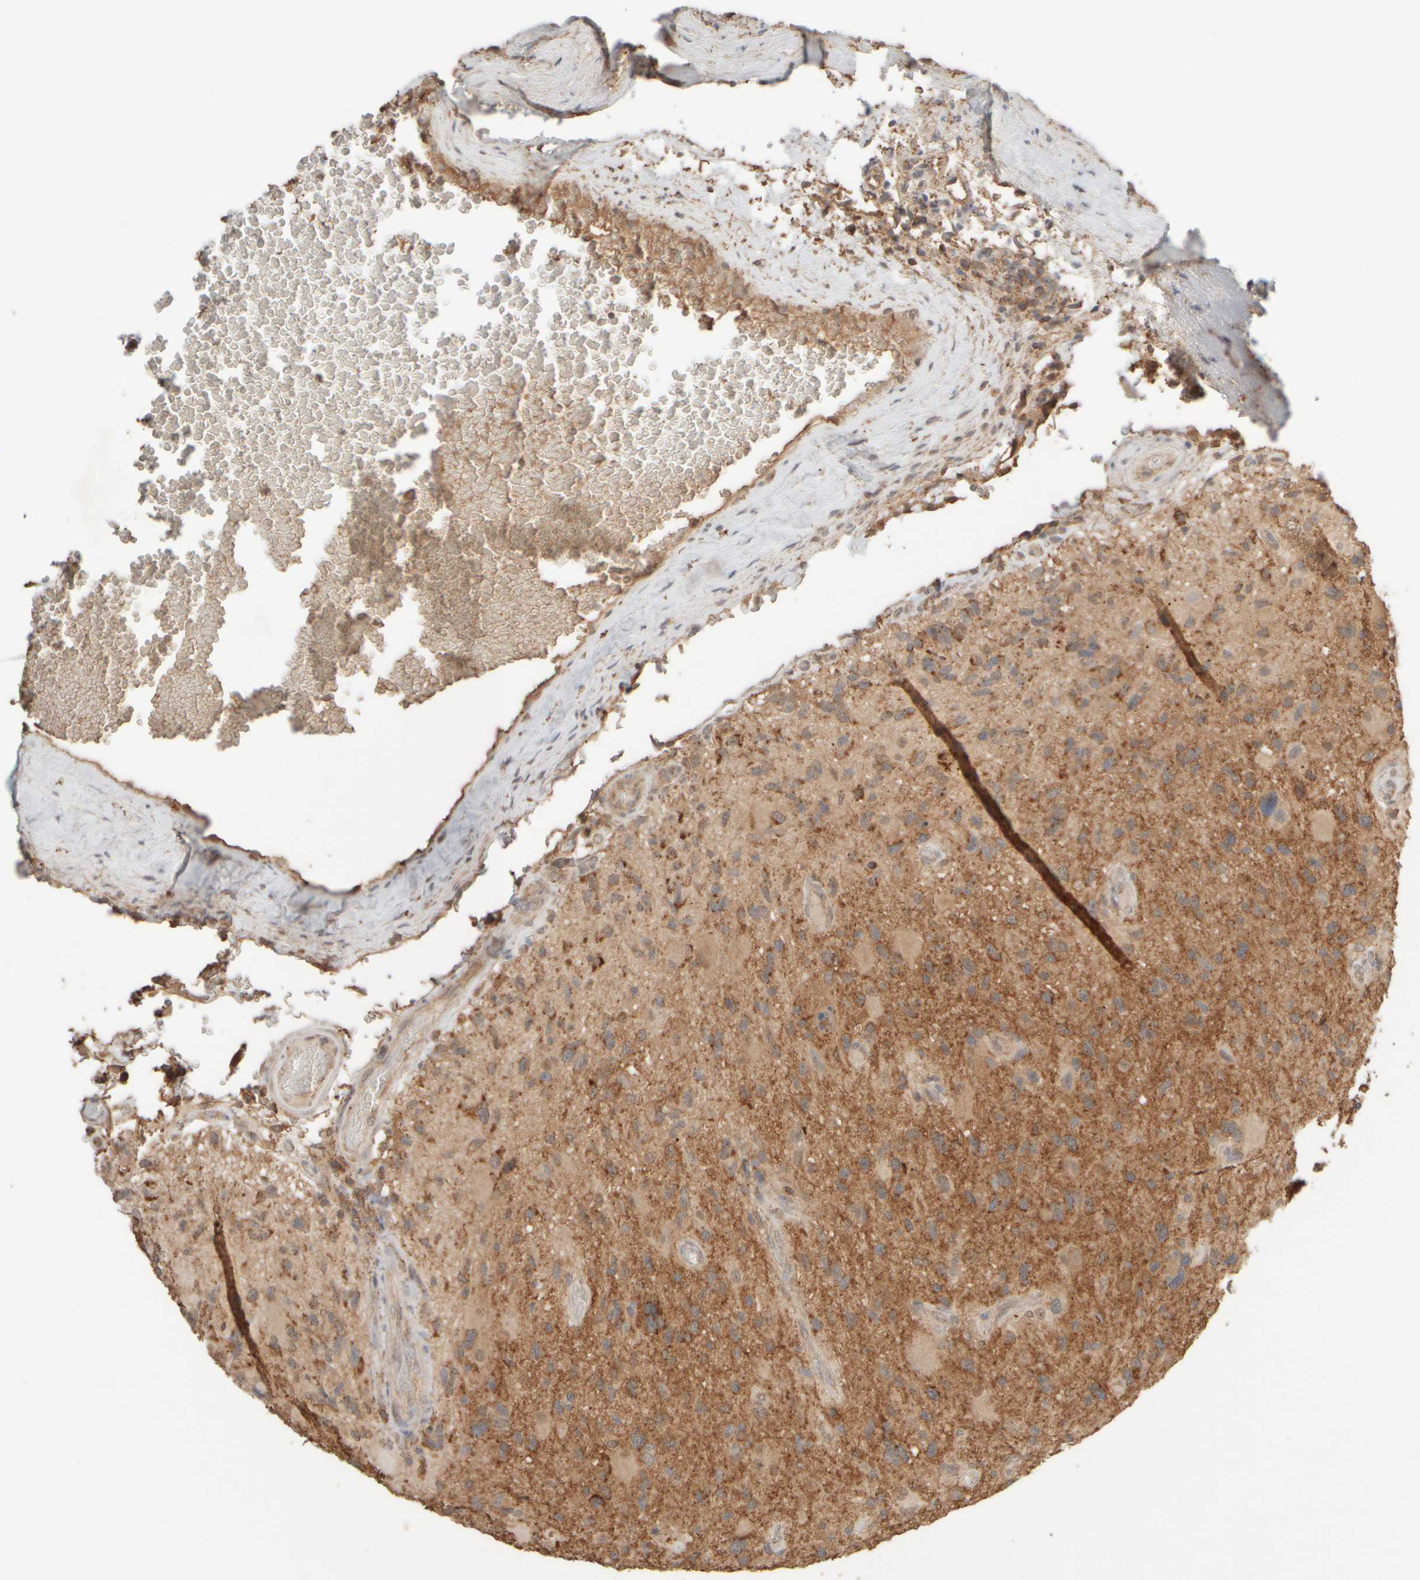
{"staining": {"intensity": "strong", "quantity": ">75%", "location": "cytoplasmic/membranous"}, "tissue": "glioma", "cell_type": "Tumor cells", "image_type": "cancer", "snomed": [{"axis": "morphology", "description": "Glioma, malignant, High grade"}, {"axis": "topography", "description": "Brain"}], "caption": "Immunohistochemistry (IHC) of human glioma reveals high levels of strong cytoplasmic/membranous expression in about >75% of tumor cells. Immunohistochemistry stains the protein of interest in brown and the nuclei are stained blue.", "gene": "EIF2B3", "patient": {"sex": "male", "age": 33}}